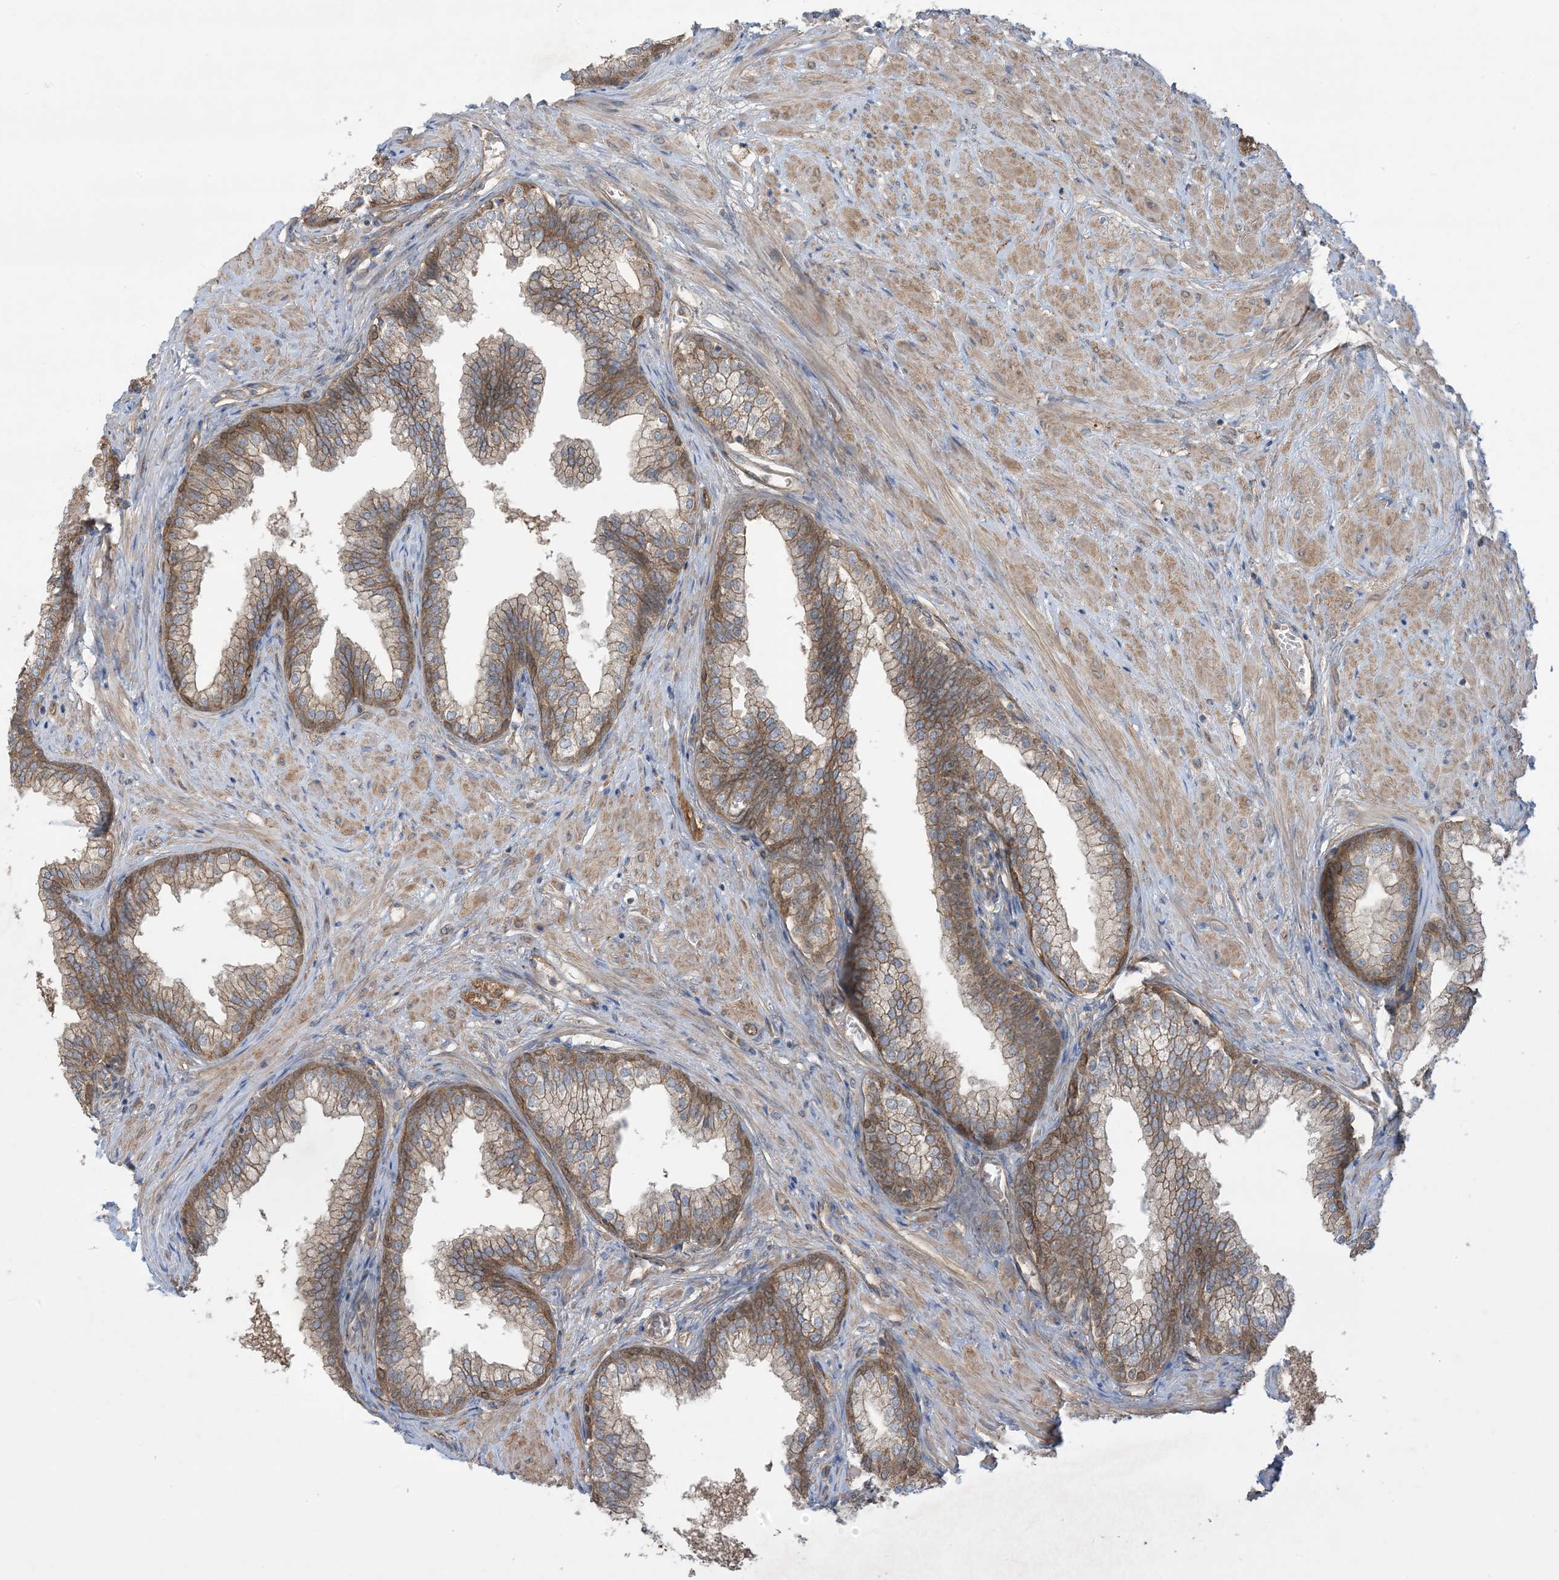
{"staining": {"intensity": "moderate", "quantity": ">75%", "location": "cytoplasmic/membranous"}, "tissue": "prostate", "cell_type": "Glandular cells", "image_type": "normal", "snomed": [{"axis": "morphology", "description": "Normal tissue, NOS"}, {"axis": "morphology", "description": "Urothelial carcinoma, Low grade"}, {"axis": "topography", "description": "Urinary bladder"}, {"axis": "topography", "description": "Prostate"}], "caption": "Protein staining of benign prostate demonstrates moderate cytoplasmic/membranous positivity in approximately >75% of glandular cells. (brown staining indicates protein expression, while blue staining denotes nuclei).", "gene": "CCNY", "patient": {"sex": "male", "age": 60}}